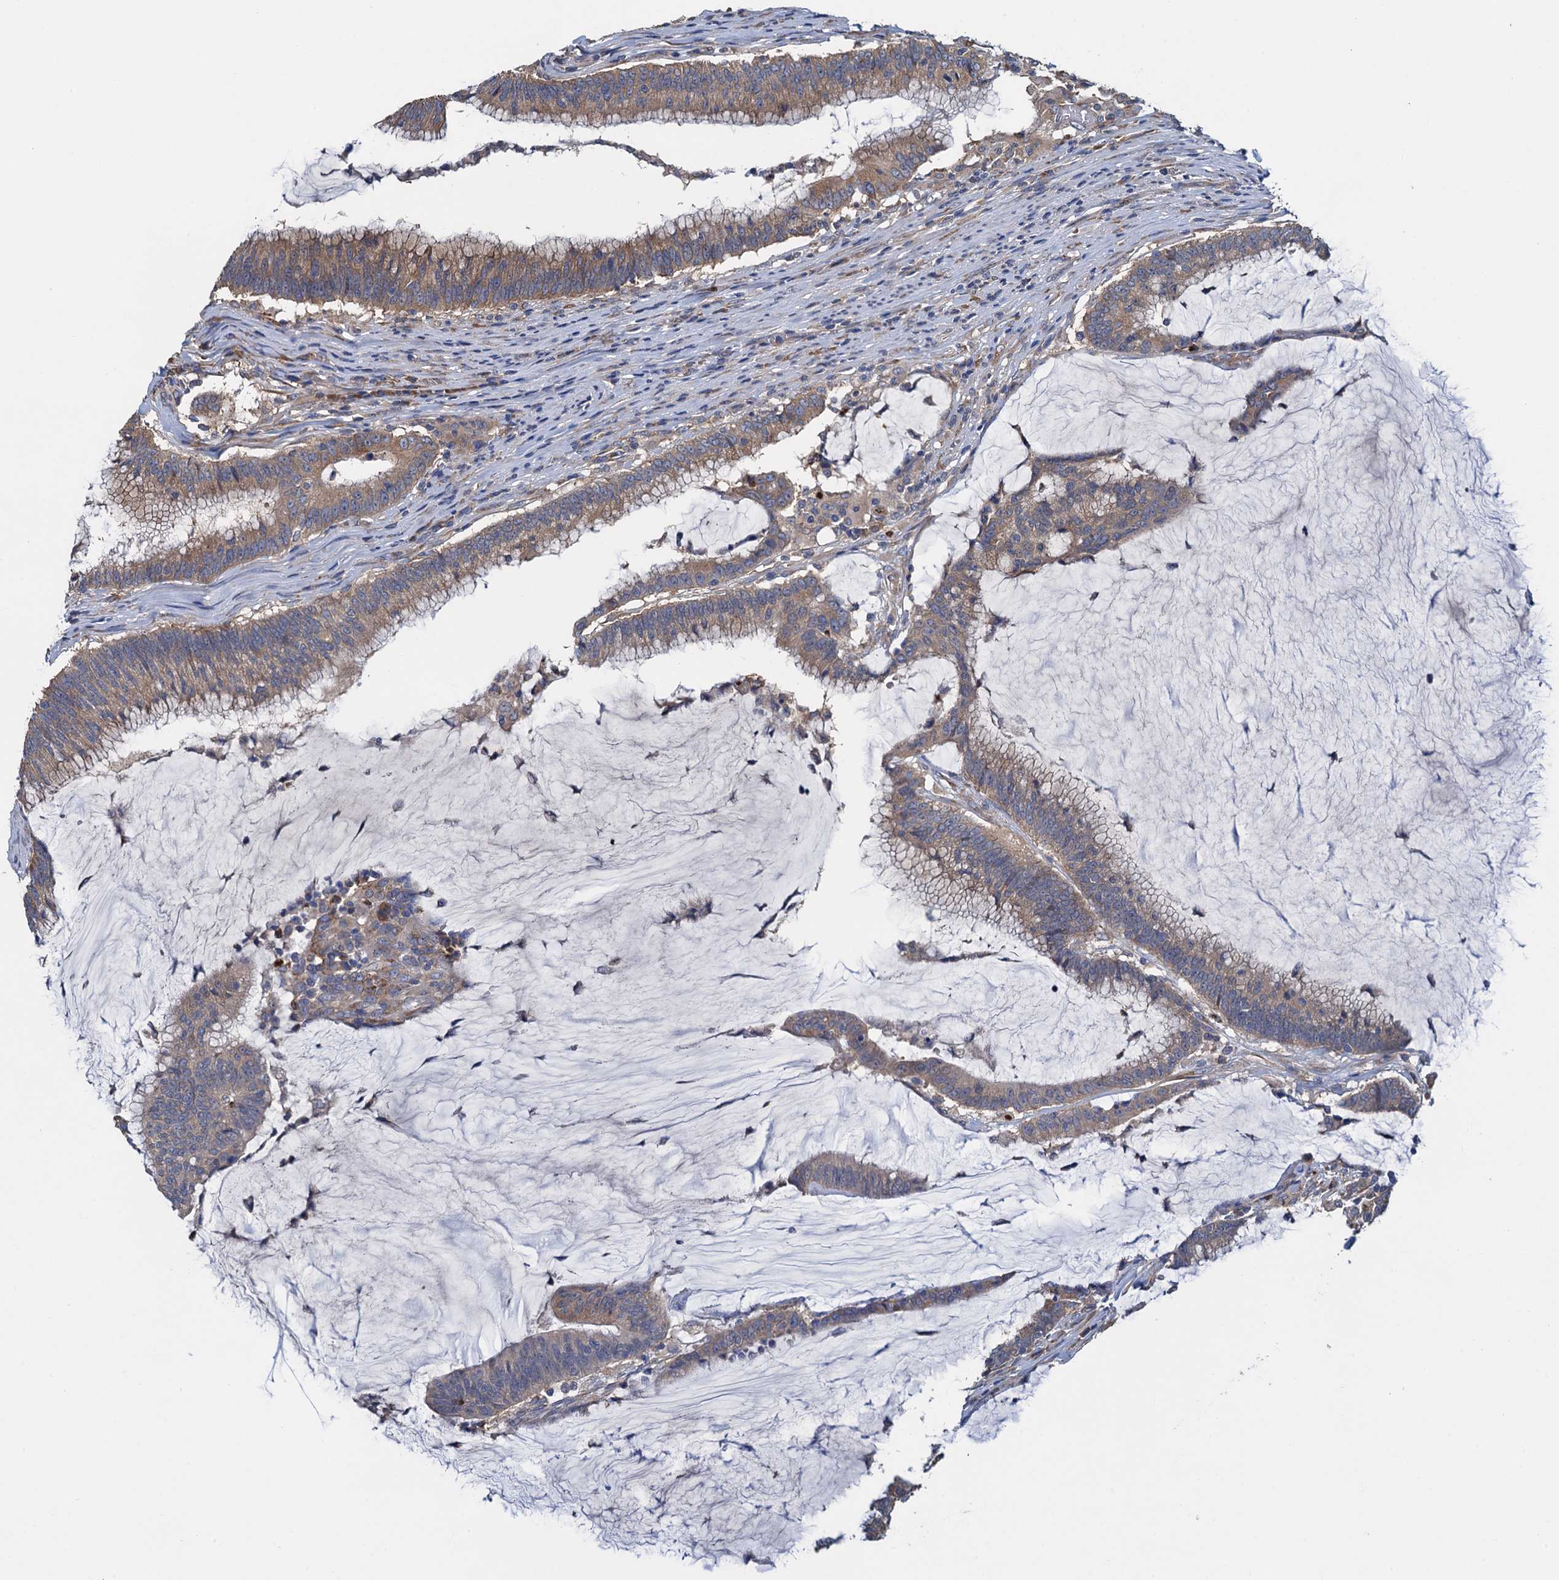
{"staining": {"intensity": "weak", "quantity": ">75%", "location": "cytoplasmic/membranous"}, "tissue": "colorectal cancer", "cell_type": "Tumor cells", "image_type": "cancer", "snomed": [{"axis": "morphology", "description": "Adenocarcinoma, NOS"}, {"axis": "topography", "description": "Rectum"}], "caption": "Protein expression analysis of human colorectal cancer reveals weak cytoplasmic/membranous staining in about >75% of tumor cells. Nuclei are stained in blue.", "gene": "ADCY9", "patient": {"sex": "female", "age": 77}}